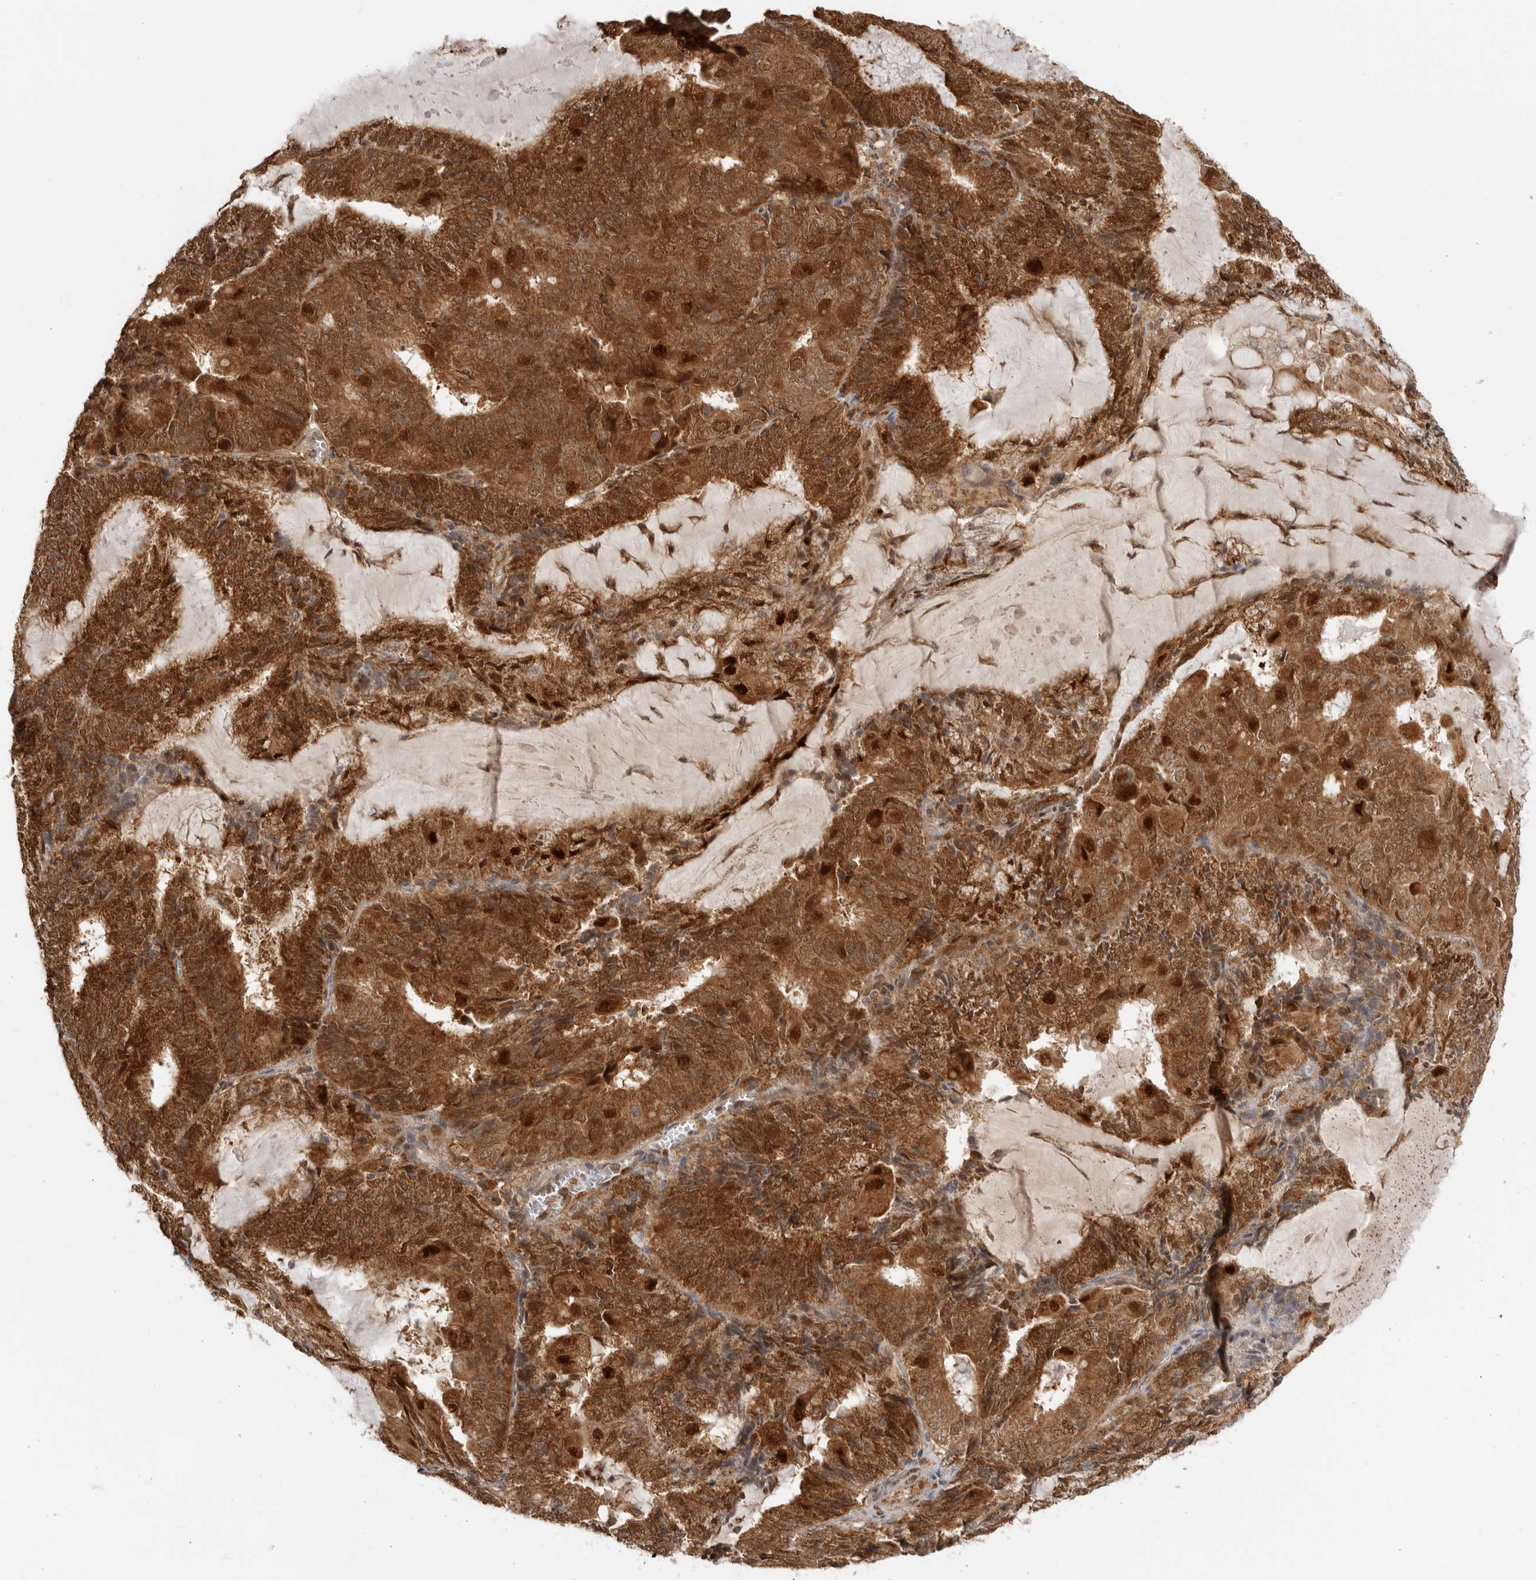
{"staining": {"intensity": "strong", "quantity": ">75%", "location": "cytoplasmic/membranous,nuclear"}, "tissue": "endometrial cancer", "cell_type": "Tumor cells", "image_type": "cancer", "snomed": [{"axis": "morphology", "description": "Adenocarcinoma, NOS"}, {"axis": "topography", "description": "Endometrium"}], "caption": "This micrograph exhibits immunohistochemistry (IHC) staining of endometrial cancer (adenocarcinoma), with high strong cytoplasmic/membranous and nuclear expression in about >75% of tumor cells.", "gene": "DCAF8", "patient": {"sex": "female", "age": 81}}